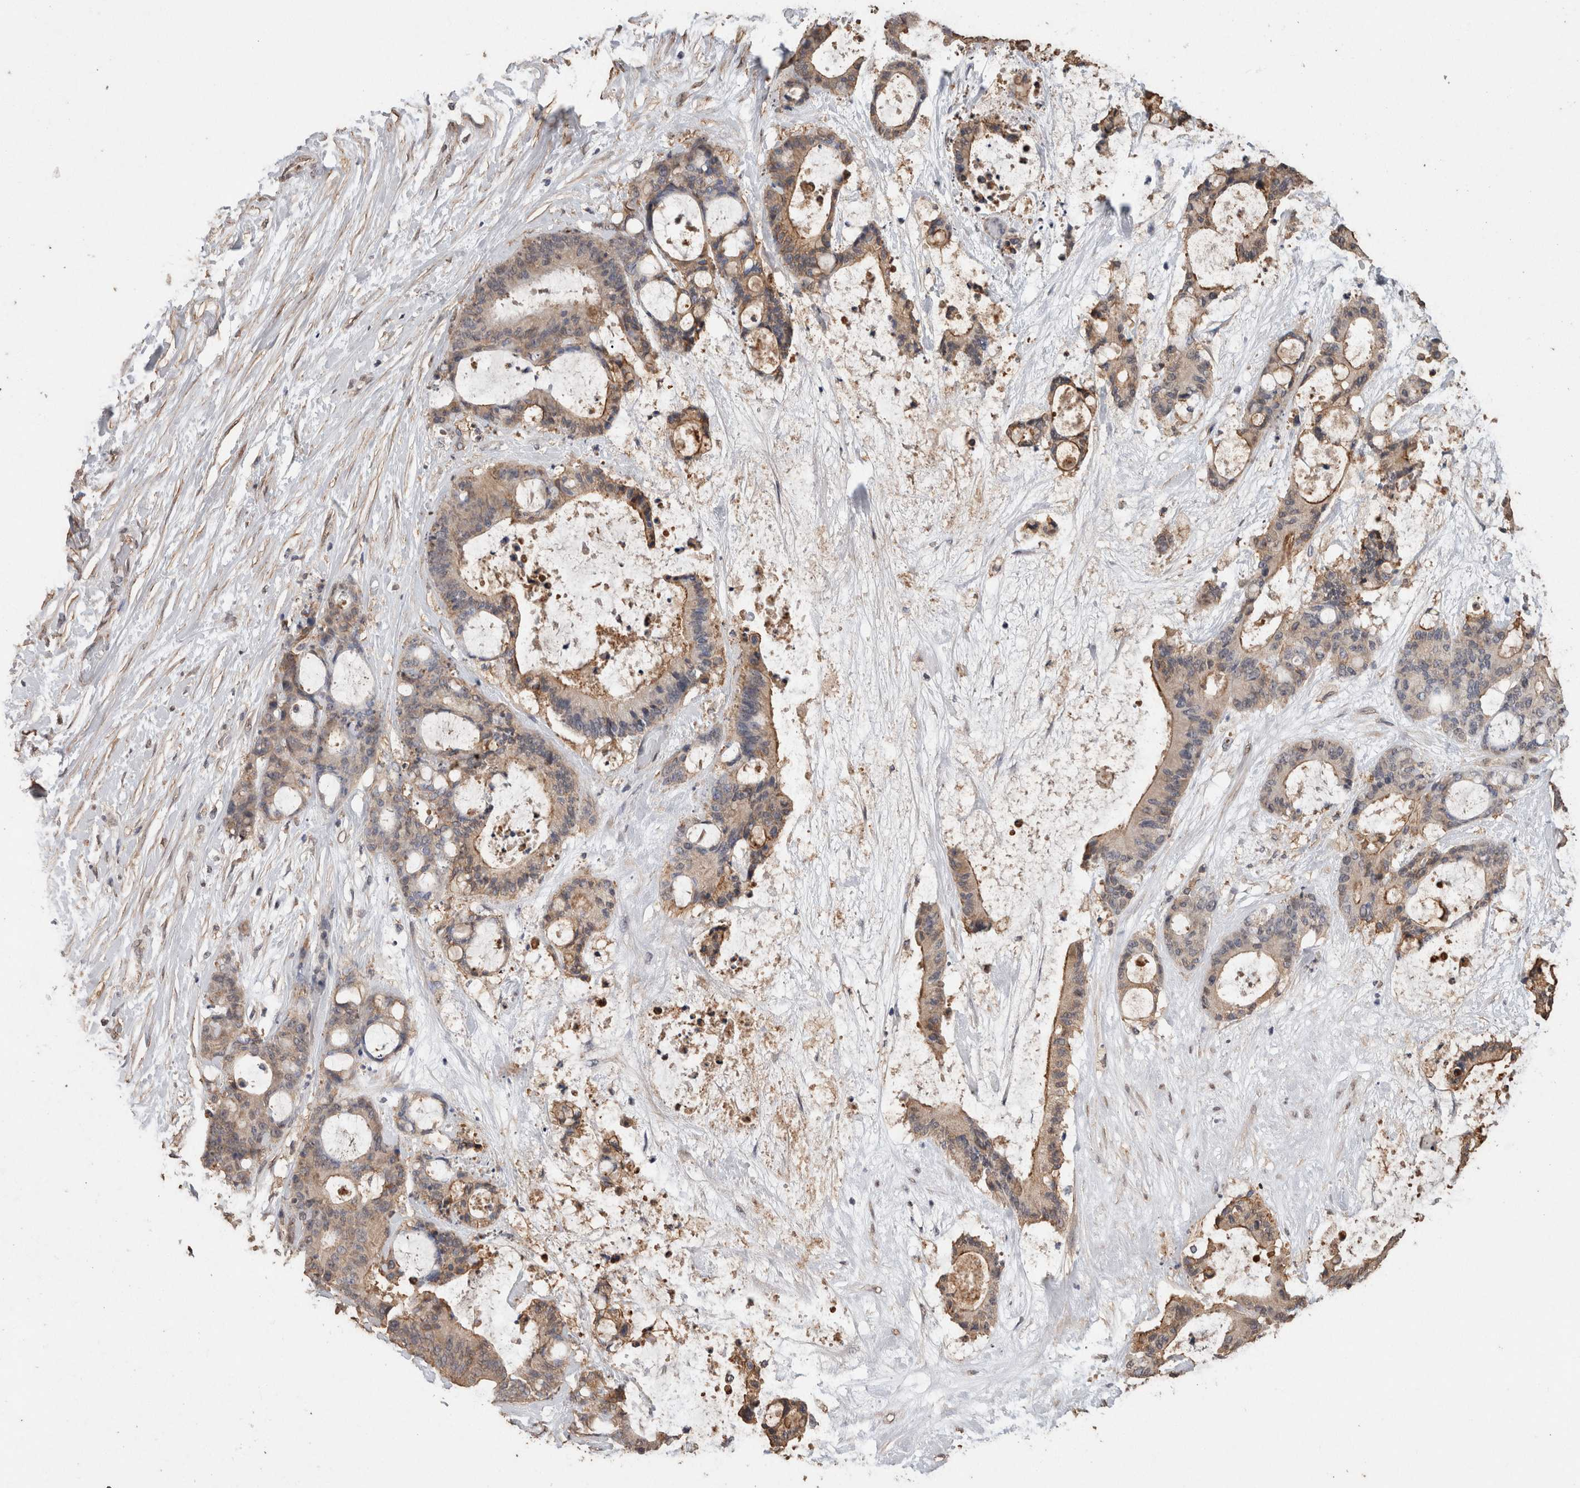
{"staining": {"intensity": "weak", "quantity": ">75%", "location": "cytoplasmic/membranous"}, "tissue": "liver cancer", "cell_type": "Tumor cells", "image_type": "cancer", "snomed": [{"axis": "morphology", "description": "Cholangiocarcinoma"}, {"axis": "topography", "description": "Liver"}], "caption": "The immunohistochemical stain labels weak cytoplasmic/membranous expression in tumor cells of cholangiocarcinoma (liver) tissue.", "gene": "S100A10", "patient": {"sex": "female", "age": 73}}